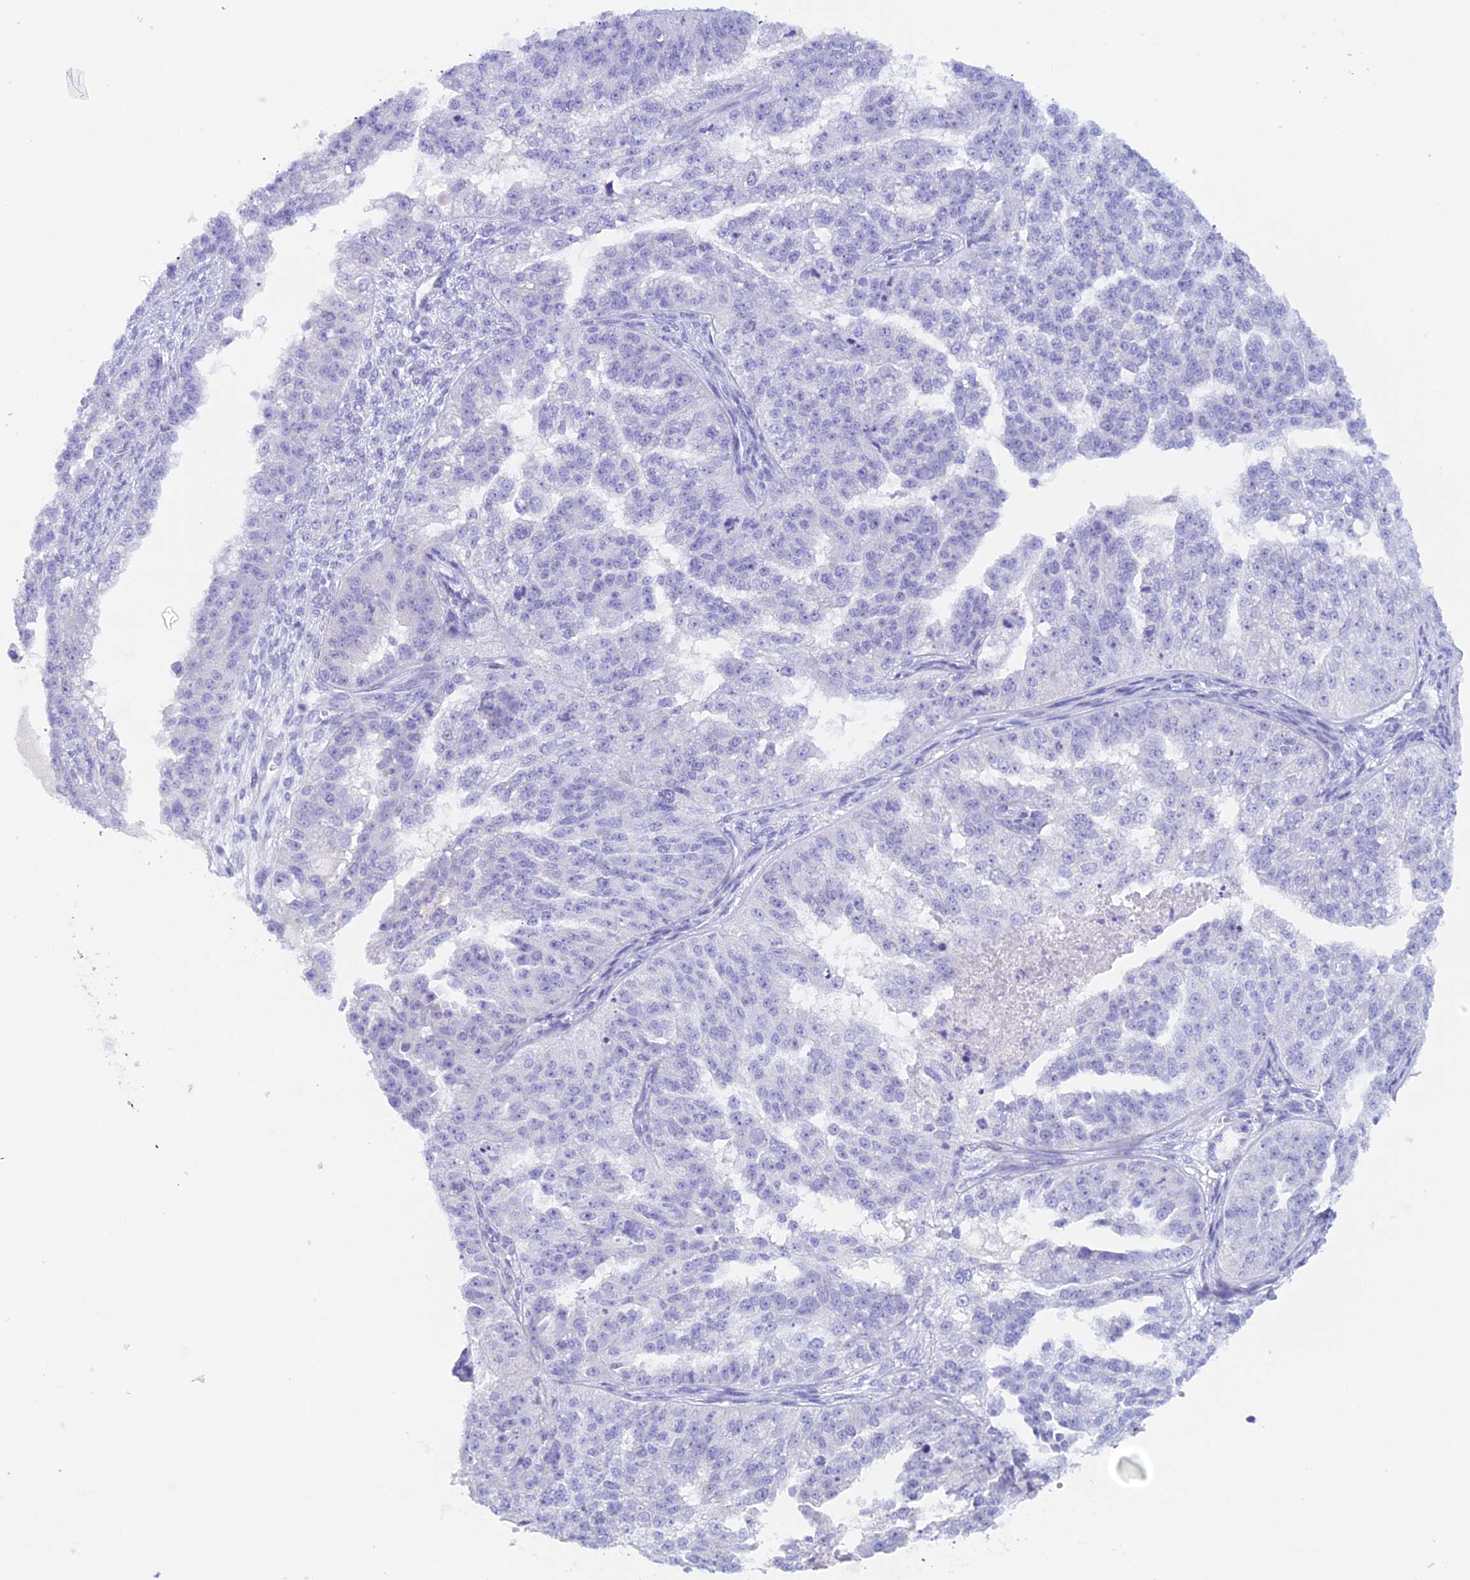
{"staining": {"intensity": "negative", "quantity": "none", "location": "none"}, "tissue": "ovarian cancer", "cell_type": "Tumor cells", "image_type": "cancer", "snomed": [{"axis": "morphology", "description": "Cystadenocarcinoma, serous, NOS"}, {"axis": "topography", "description": "Ovary"}], "caption": "Immunohistochemical staining of human ovarian serous cystadenocarcinoma shows no significant staining in tumor cells. (DAB (3,3'-diaminobenzidine) IHC with hematoxylin counter stain).", "gene": "PSMC3IP", "patient": {"sex": "female", "age": 58}}